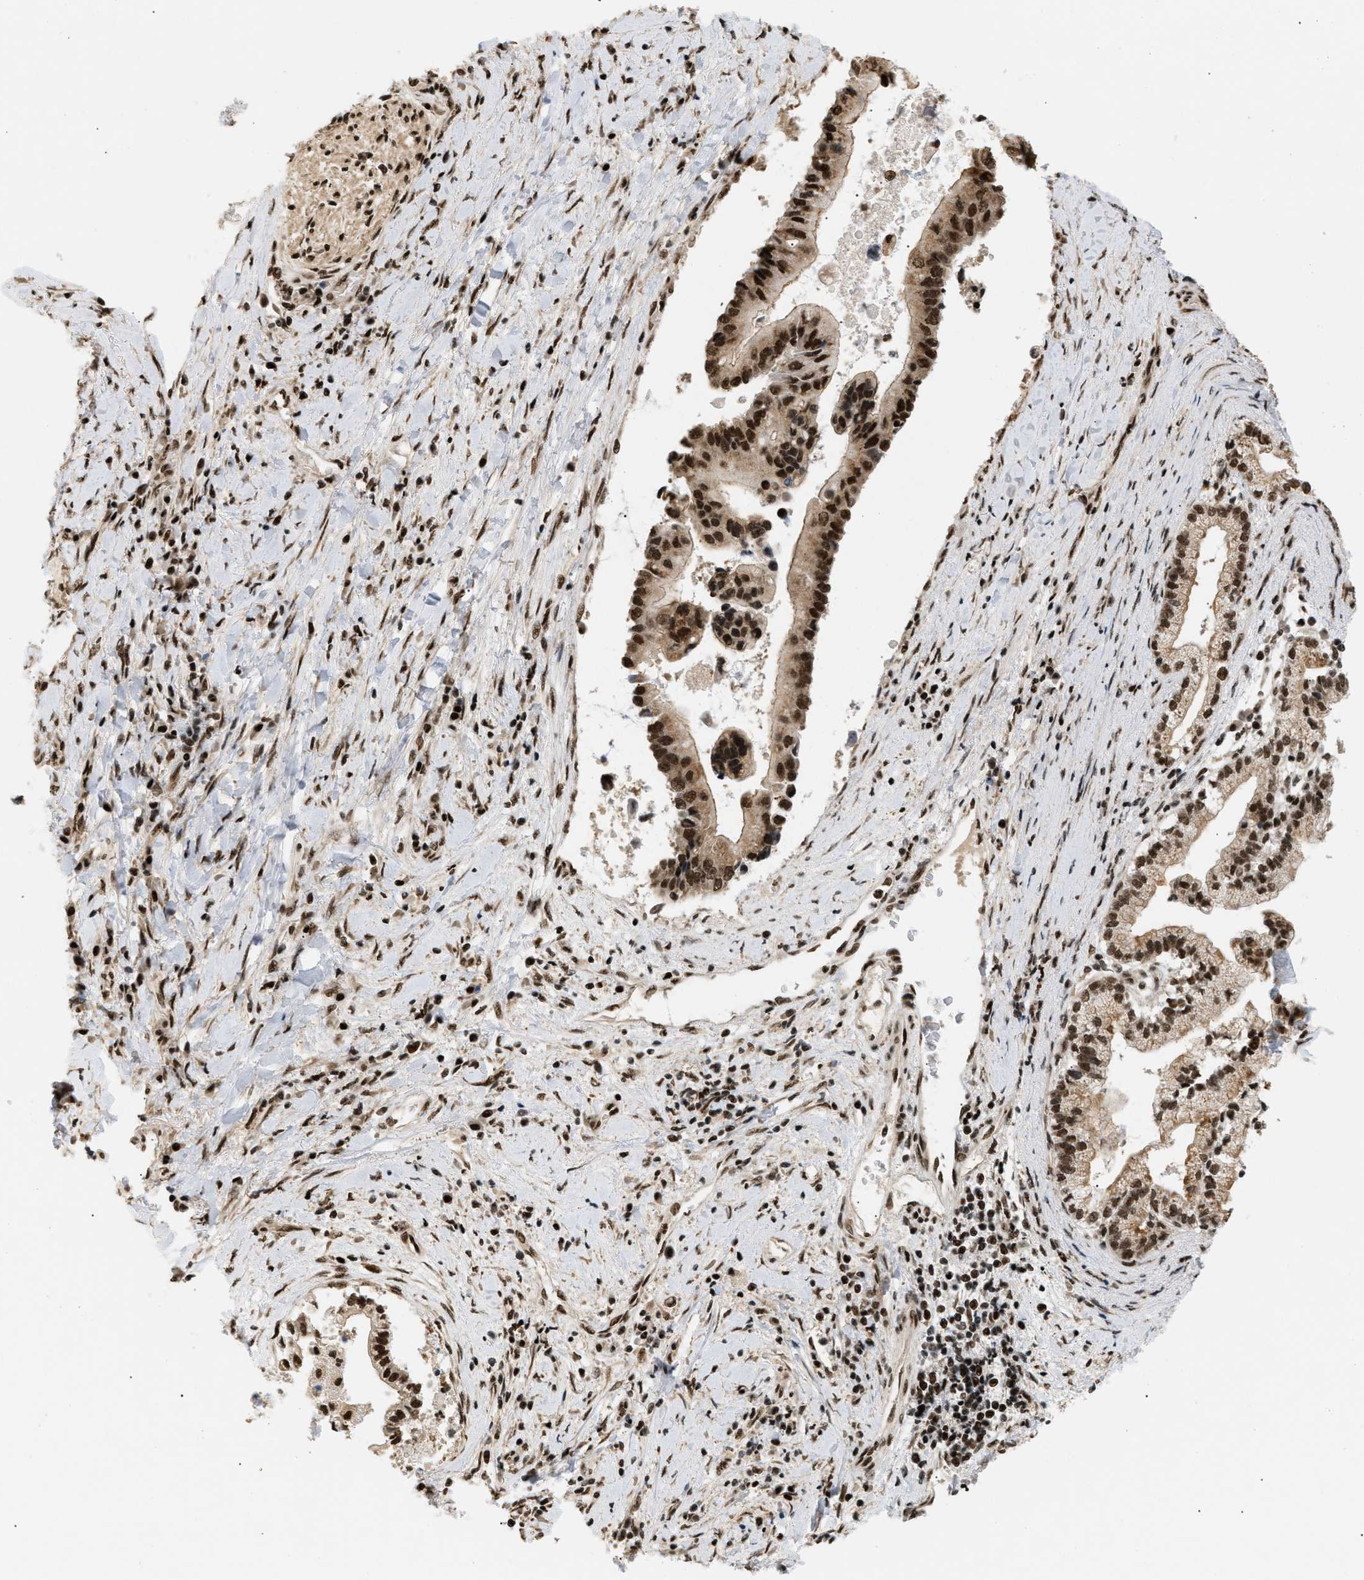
{"staining": {"intensity": "strong", "quantity": ">75%", "location": "nuclear"}, "tissue": "liver cancer", "cell_type": "Tumor cells", "image_type": "cancer", "snomed": [{"axis": "morphology", "description": "Cholangiocarcinoma"}, {"axis": "topography", "description": "Liver"}], "caption": "About >75% of tumor cells in human liver cholangiocarcinoma show strong nuclear protein expression as visualized by brown immunohistochemical staining.", "gene": "RBM5", "patient": {"sex": "male", "age": 50}}